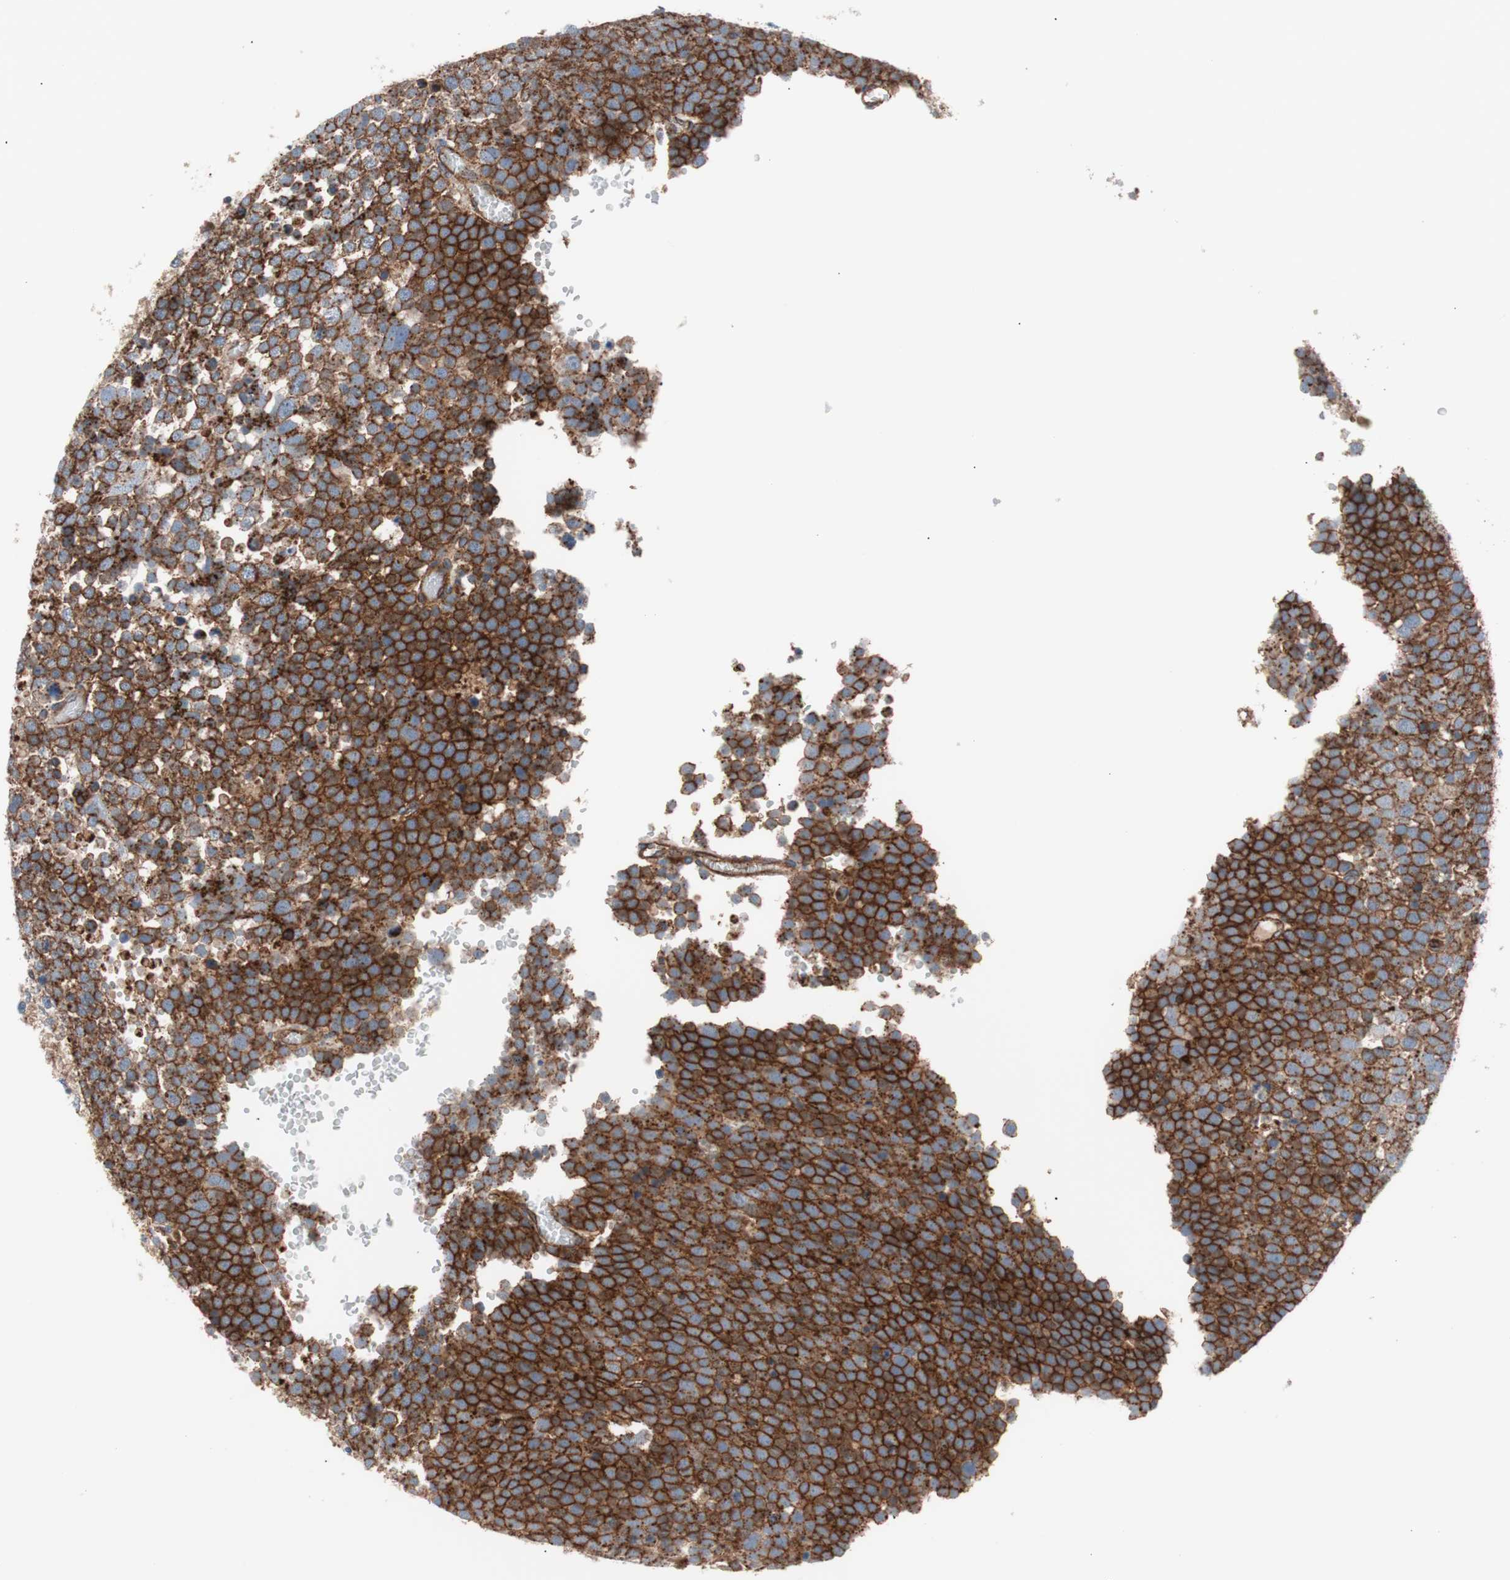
{"staining": {"intensity": "strong", "quantity": ">75%", "location": "cytoplasmic/membranous"}, "tissue": "testis cancer", "cell_type": "Tumor cells", "image_type": "cancer", "snomed": [{"axis": "morphology", "description": "Seminoma, NOS"}, {"axis": "topography", "description": "Testis"}], "caption": "The photomicrograph reveals staining of testis cancer, revealing strong cytoplasmic/membranous protein expression (brown color) within tumor cells.", "gene": "FLOT2", "patient": {"sex": "male", "age": 71}}